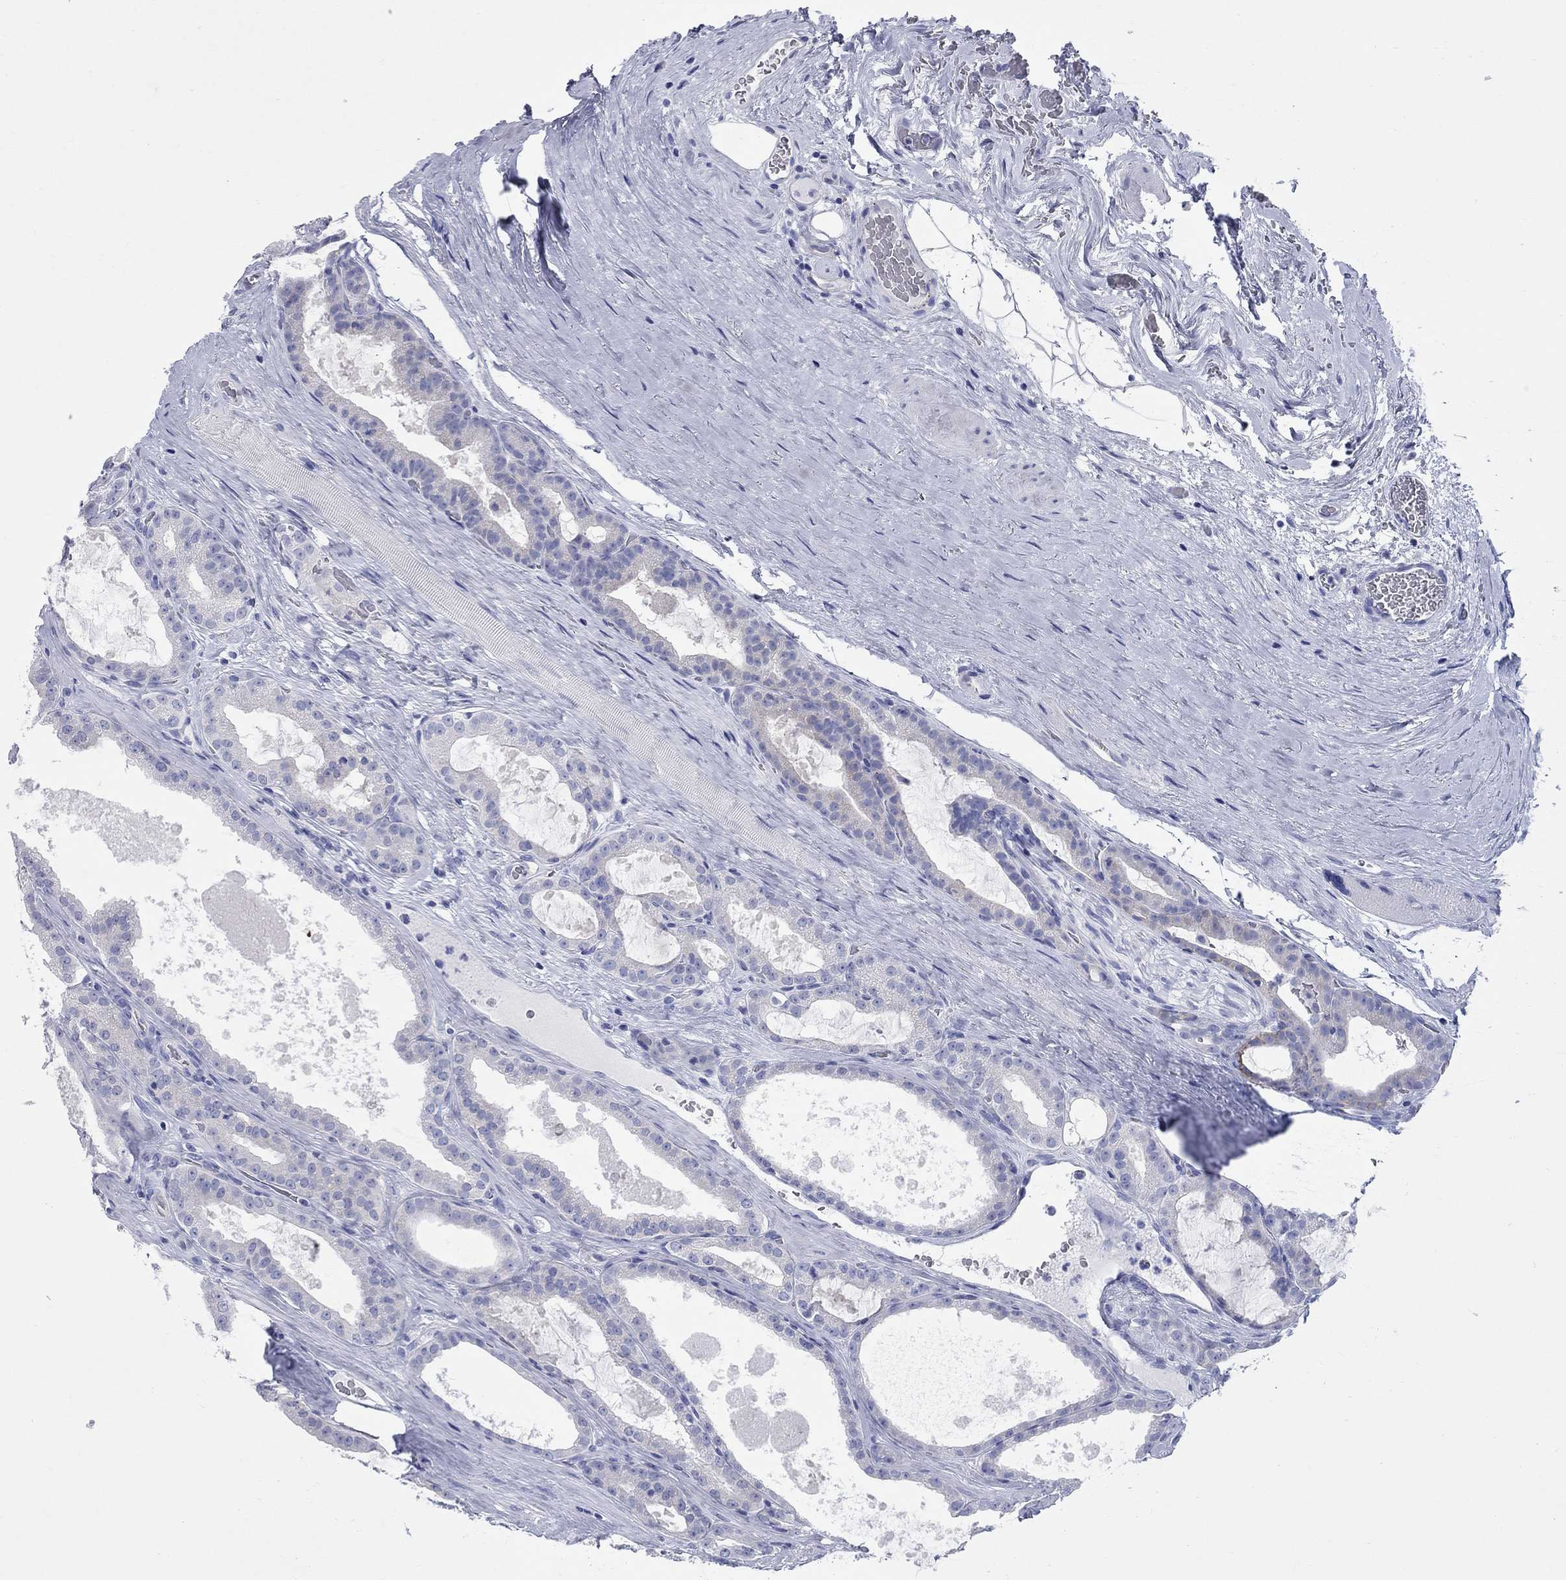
{"staining": {"intensity": "negative", "quantity": "none", "location": "none"}, "tissue": "prostate cancer", "cell_type": "Tumor cells", "image_type": "cancer", "snomed": [{"axis": "morphology", "description": "Adenocarcinoma, NOS"}, {"axis": "topography", "description": "Prostate"}], "caption": "Human adenocarcinoma (prostate) stained for a protein using immunohistochemistry exhibits no staining in tumor cells.", "gene": "CCNA1", "patient": {"sex": "male", "age": 67}}